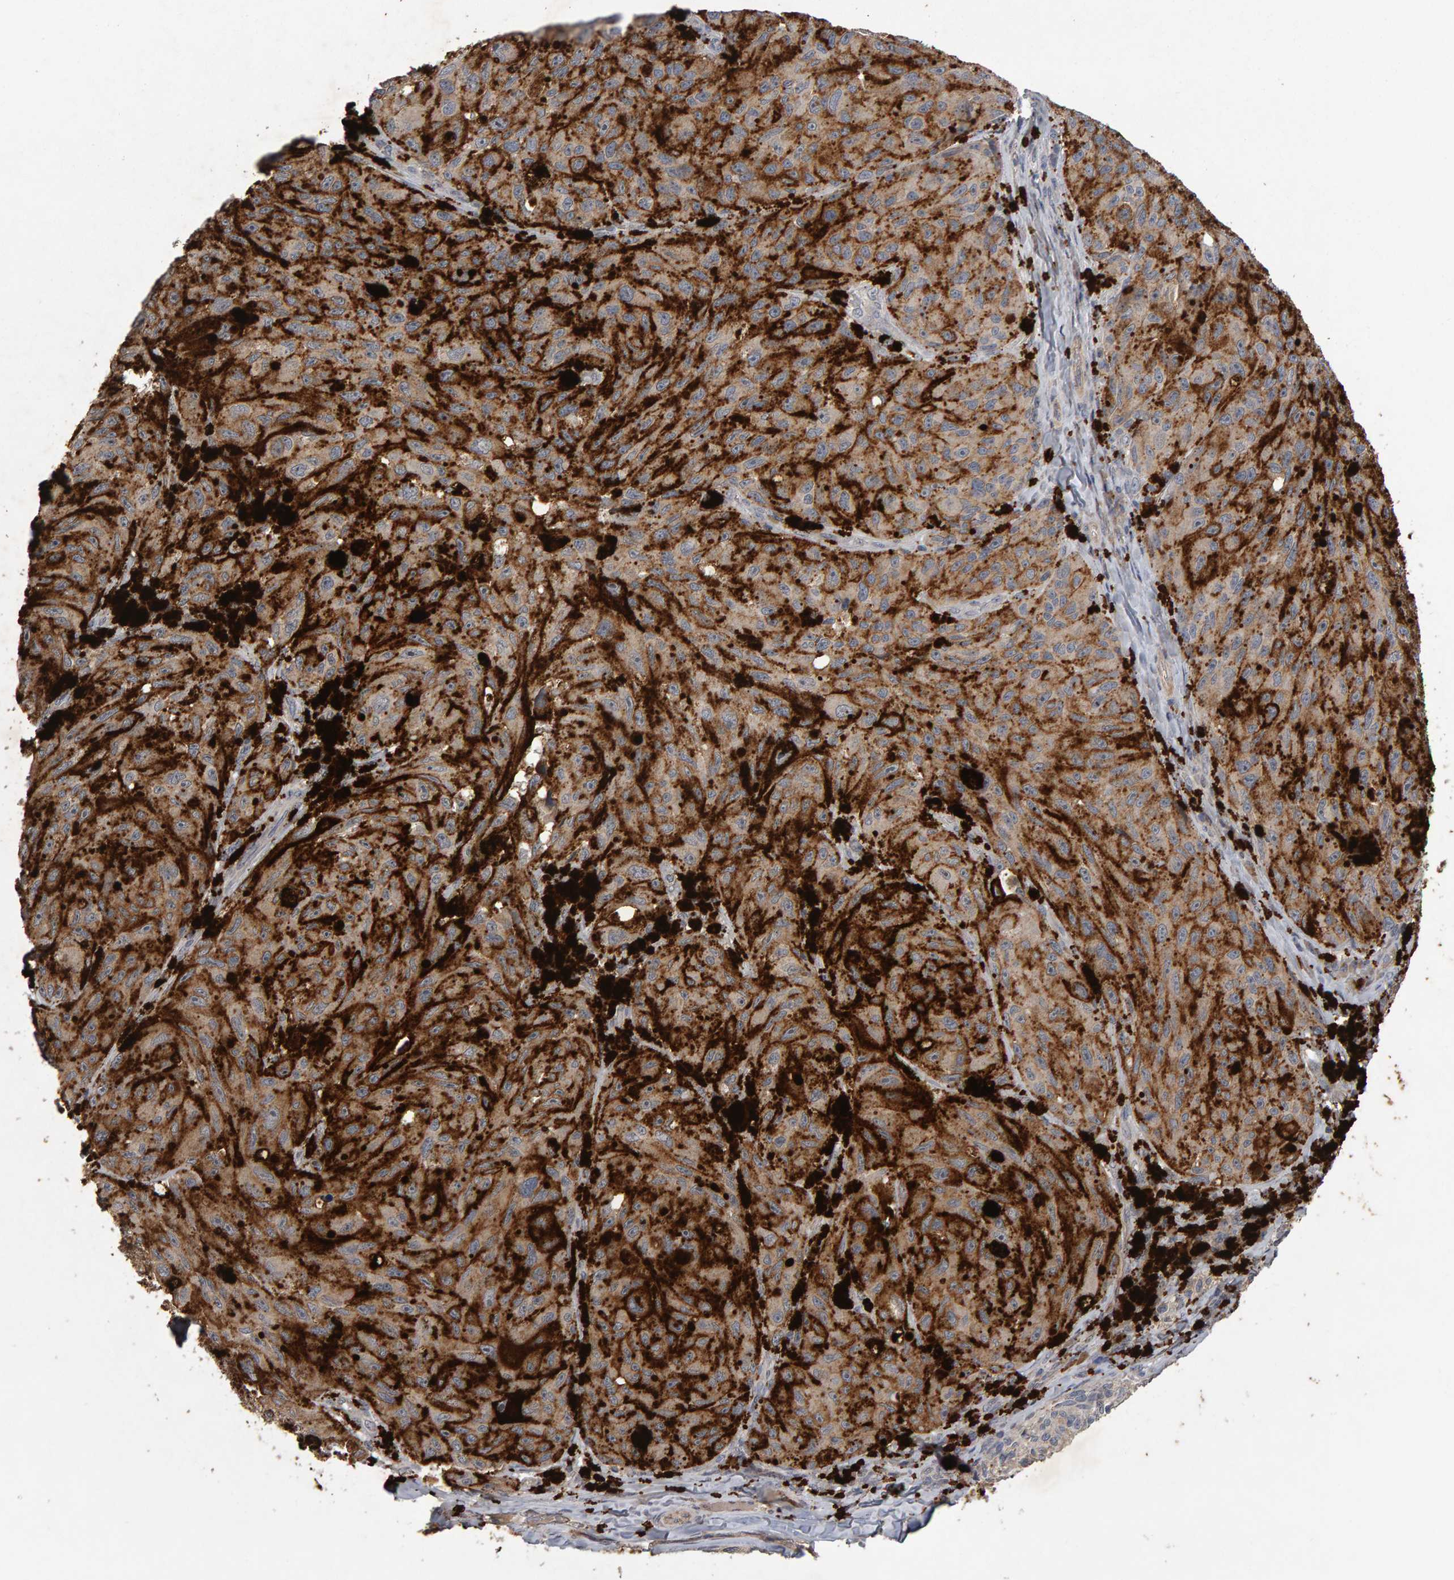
{"staining": {"intensity": "negative", "quantity": "none", "location": "none"}, "tissue": "melanoma", "cell_type": "Tumor cells", "image_type": "cancer", "snomed": [{"axis": "morphology", "description": "Malignant melanoma, NOS"}, {"axis": "topography", "description": "Skin"}], "caption": "Immunohistochemistry image of human melanoma stained for a protein (brown), which displays no staining in tumor cells.", "gene": "COASY", "patient": {"sex": "female", "age": 73}}